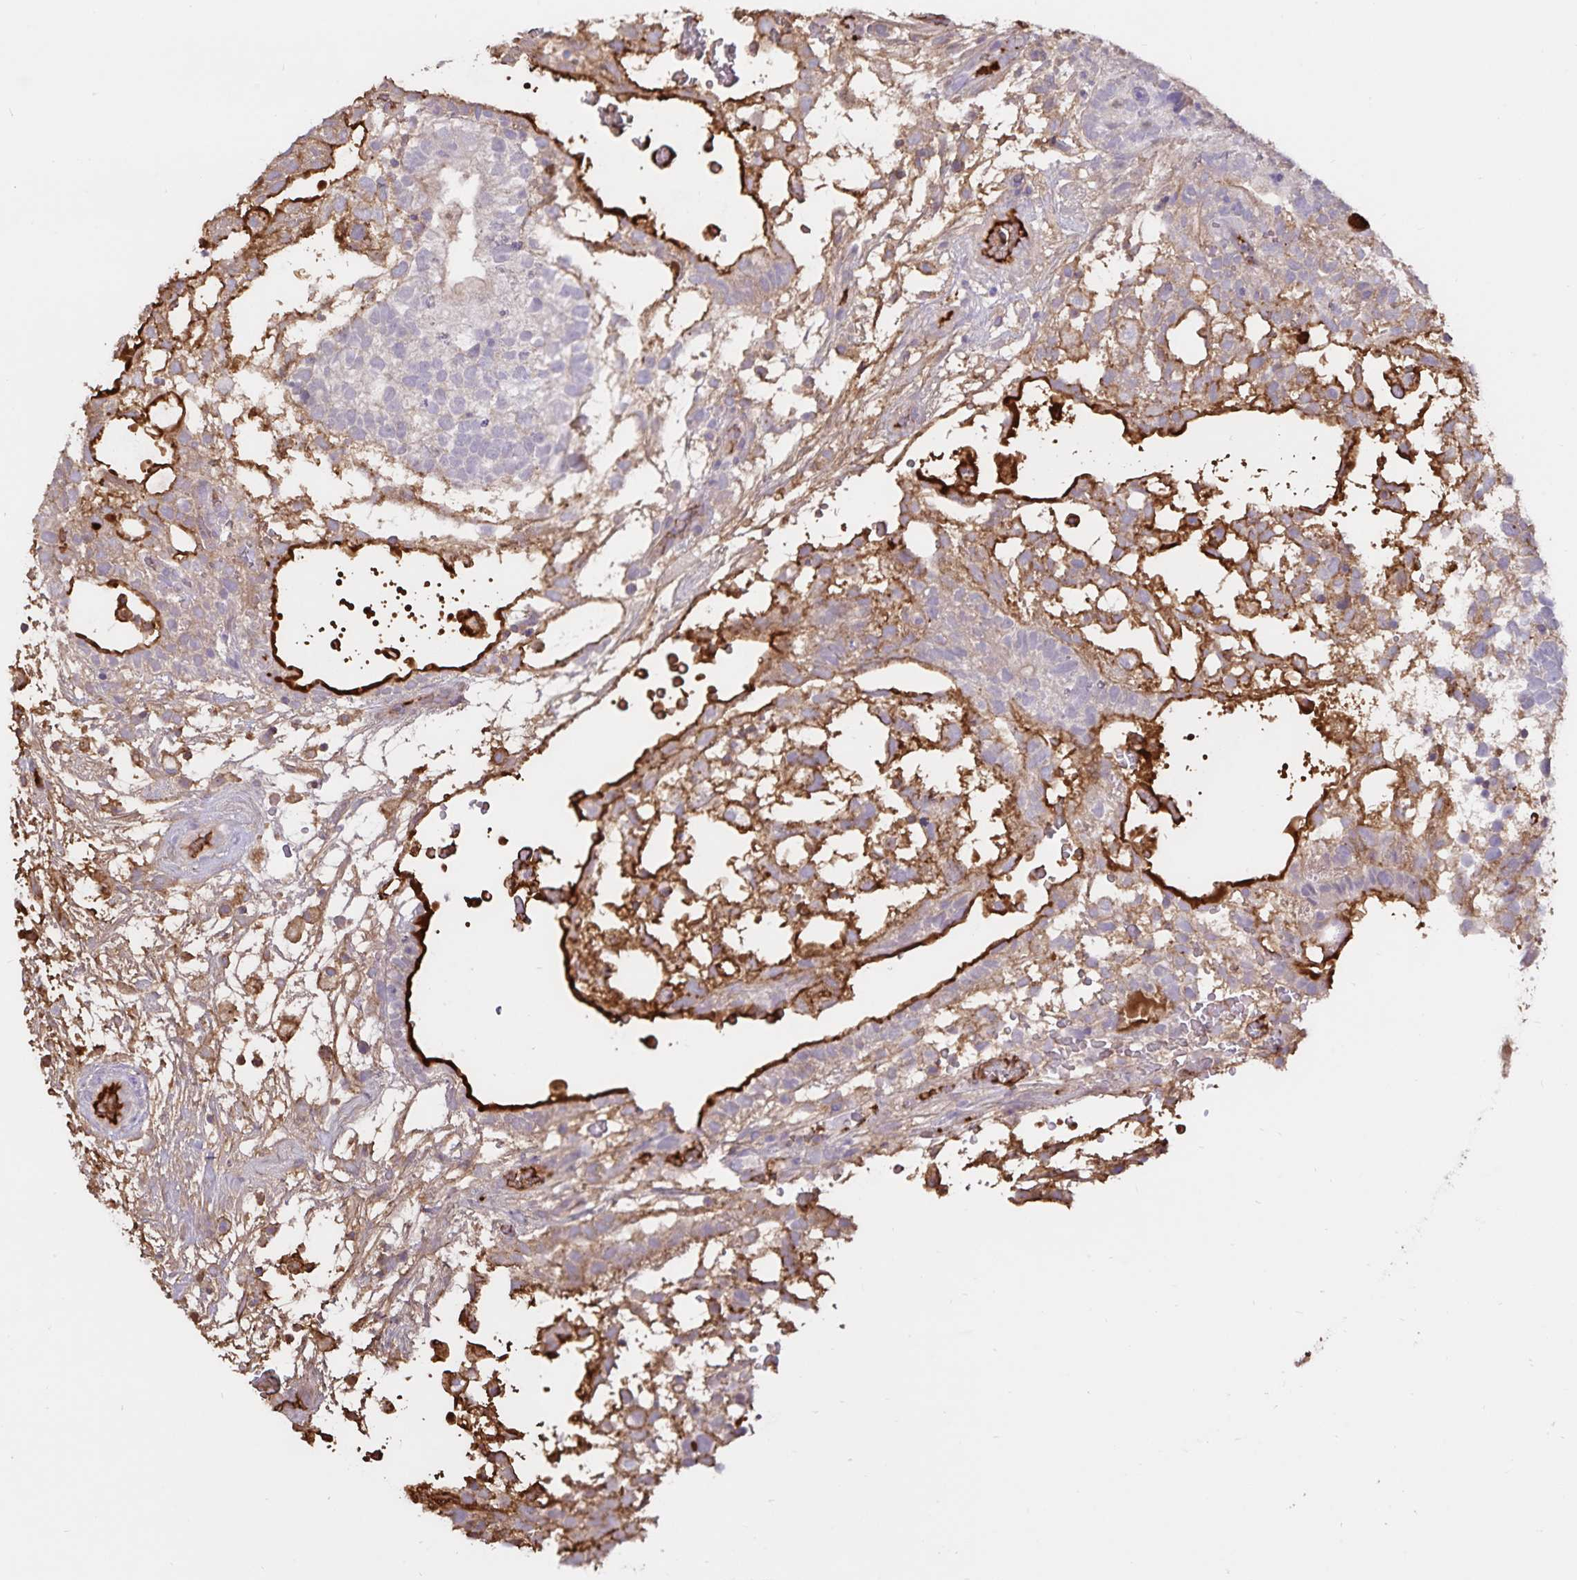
{"staining": {"intensity": "strong", "quantity": "<25%", "location": "cytoplasmic/membranous"}, "tissue": "testis cancer", "cell_type": "Tumor cells", "image_type": "cancer", "snomed": [{"axis": "morphology", "description": "Normal tissue, NOS"}, {"axis": "morphology", "description": "Carcinoma, Embryonal, NOS"}, {"axis": "topography", "description": "Testis"}], "caption": "Human testis embryonal carcinoma stained with a protein marker exhibits strong staining in tumor cells.", "gene": "FGG", "patient": {"sex": "male", "age": 32}}